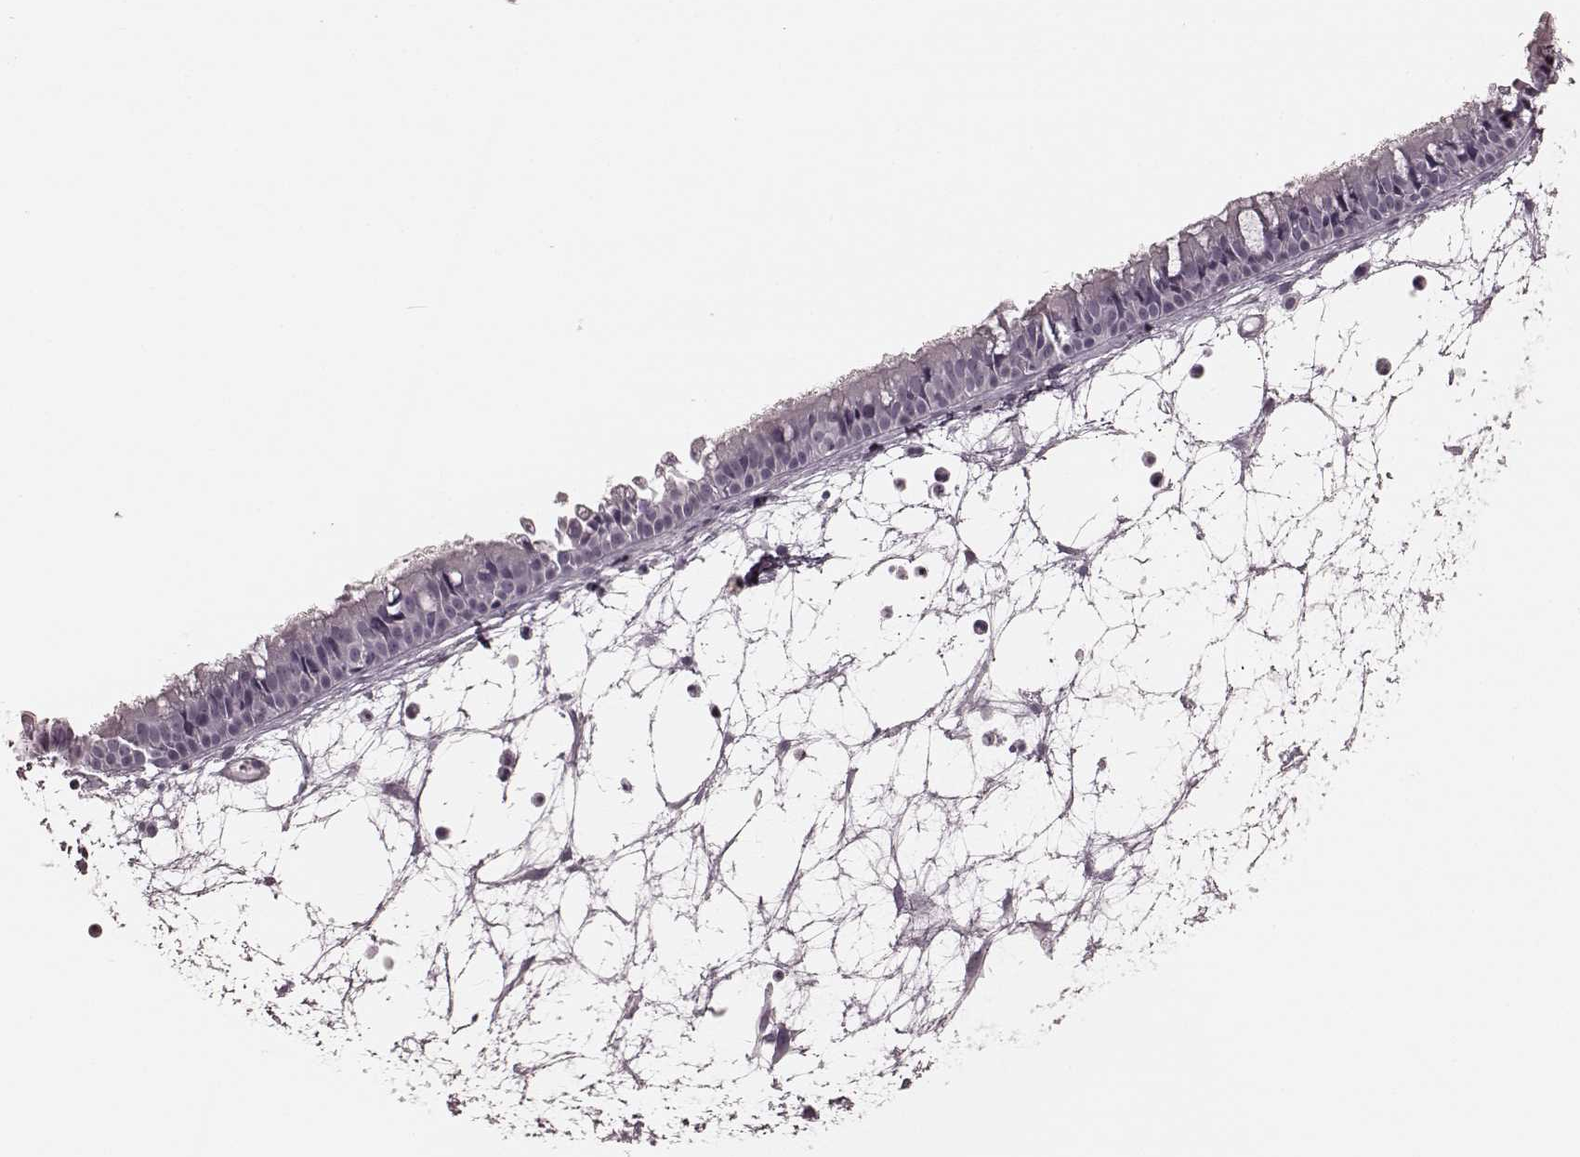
{"staining": {"intensity": "negative", "quantity": "none", "location": "none"}, "tissue": "nasopharynx", "cell_type": "Respiratory epithelial cells", "image_type": "normal", "snomed": [{"axis": "morphology", "description": "Normal tissue, NOS"}, {"axis": "topography", "description": "Nasopharynx"}], "caption": "Protein analysis of unremarkable nasopharynx reveals no significant expression in respiratory epithelial cells.", "gene": "TRPM1", "patient": {"sex": "male", "age": 31}}